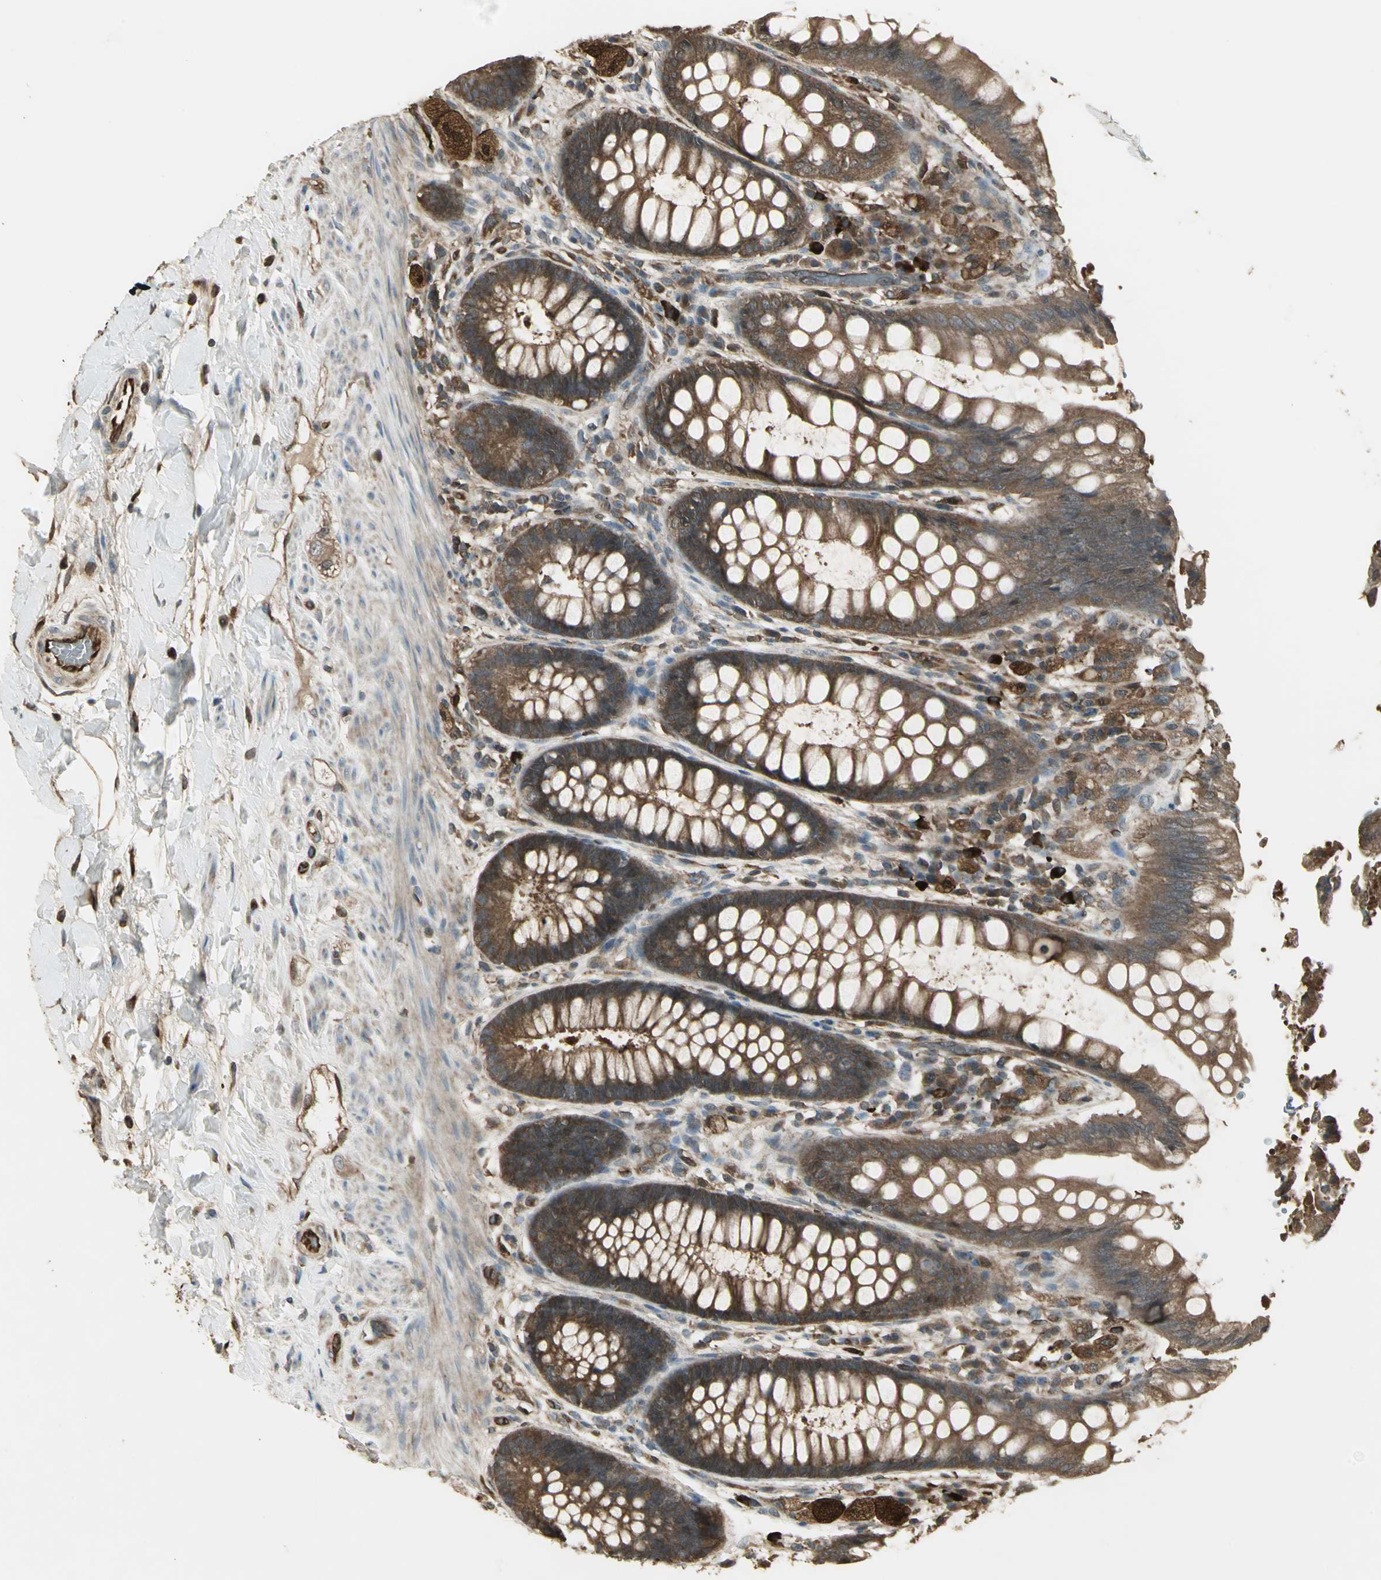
{"staining": {"intensity": "strong", "quantity": ">75%", "location": "cytoplasmic/membranous"}, "tissue": "rectum", "cell_type": "Glandular cells", "image_type": "normal", "snomed": [{"axis": "morphology", "description": "Normal tissue, NOS"}, {"axis": "topography", "description": "Rectum"}], "caption": "Immunohistochemical staining of benign human rectum exhibits high levels of strong cytoplasmic/membranous positivity in approximately >75% of glandular cells.", "gene": "PRXL2B", "patient": {"sex": "female", "age": 46}}